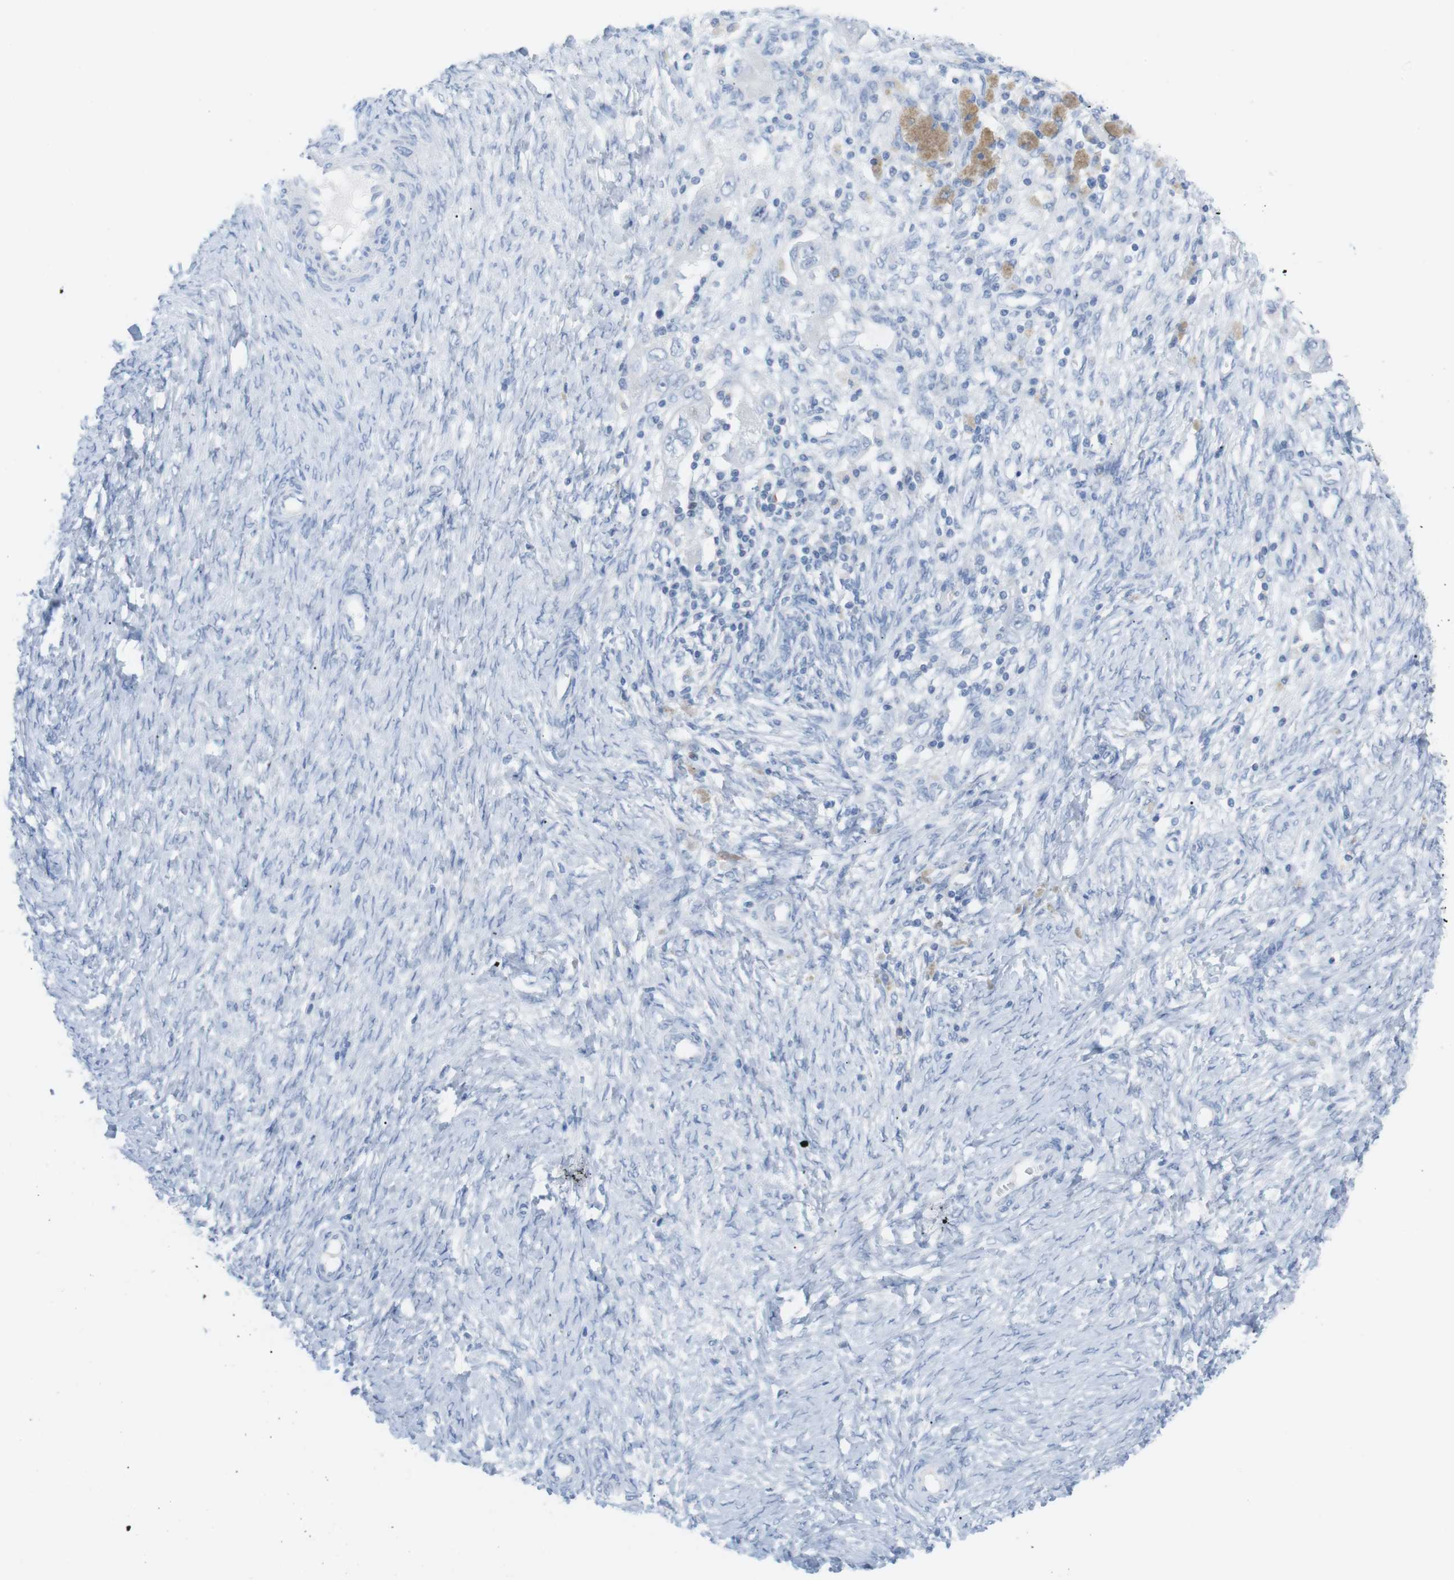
{"staining": {"intensity": "negative", "quantity": "none", "location": "none"}, "tissue": "ovarian cancer", "cell_type": "Tumor cells", "image_type": "cancer", "snomed": [{"axis": "morphology", "description": "Carcinoma, NOS"}, {"axis": "morphology", "description": "Cystadenocarcinoma, serous, NOS"}, {"axis": "topography", "description": "Ovary"}], "caption": "An immunohistochemistry (IHC) histopathology image of ovarian cancer is shown. There is no staining in tumor cells of ovarian cancer.", "gene": "HBG2", "patient": {"sex": "female", "age": 69}}